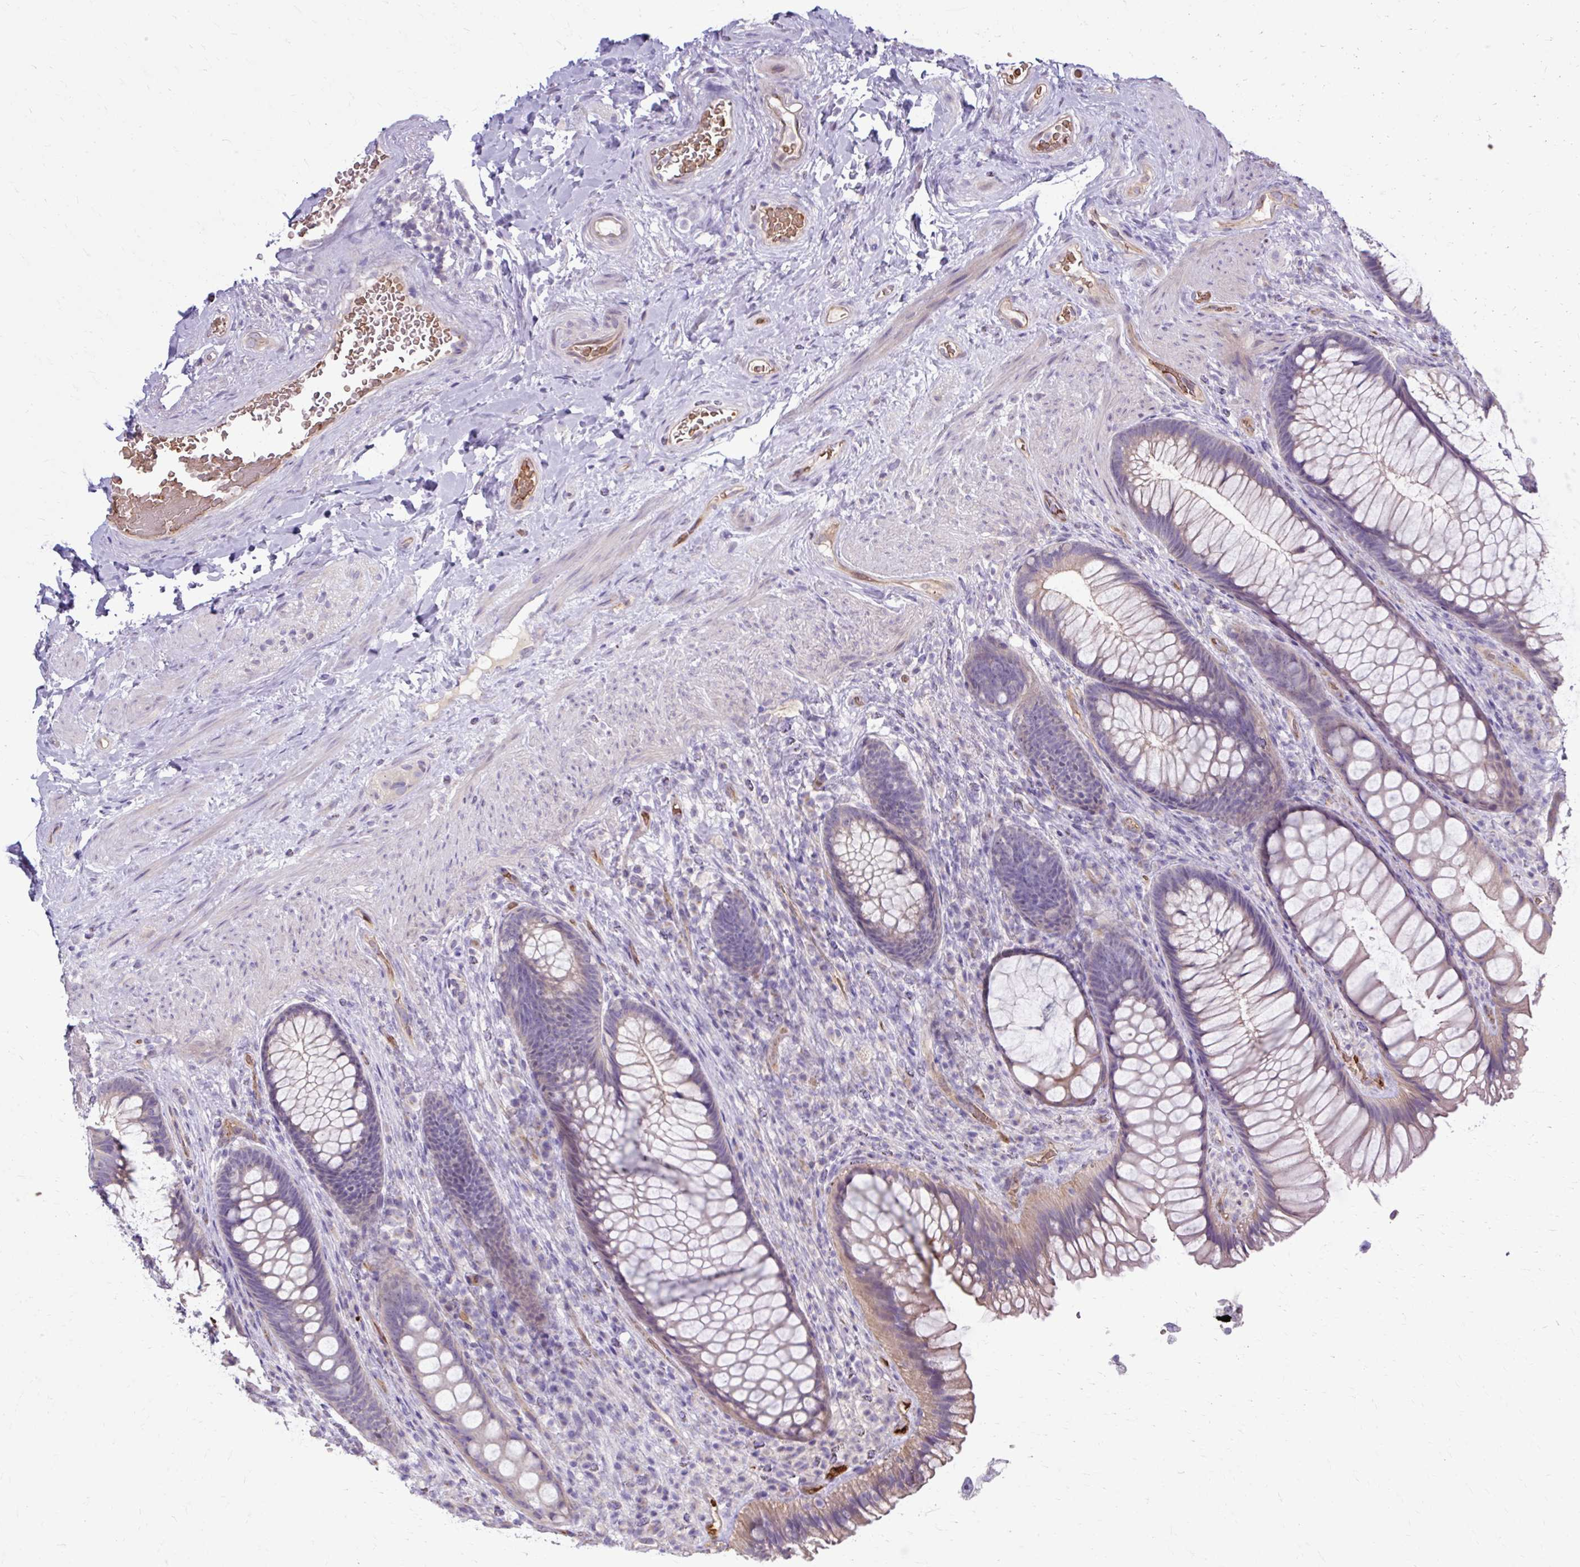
{"staining": {"intensity": "moderate", "quantity": "<25%", "location": "cytoplasmic/membranous"}, "tissue": "rectum", "cell_type": "Glandular cells", "image_type": "normal", "snomed": [{"axis": "morphology", "description": "Normal tissue, NOS"}, {"axis": "topography", "description": "Rectum"}], "caption": "This image displays immunohistochemistry staining of normal human rectum, with low moderate cytoplasmic/membranous staining in about <25% of glandular cells.", "gene": "USHBP1", "patient": {"sex": "male", "age": 53}}